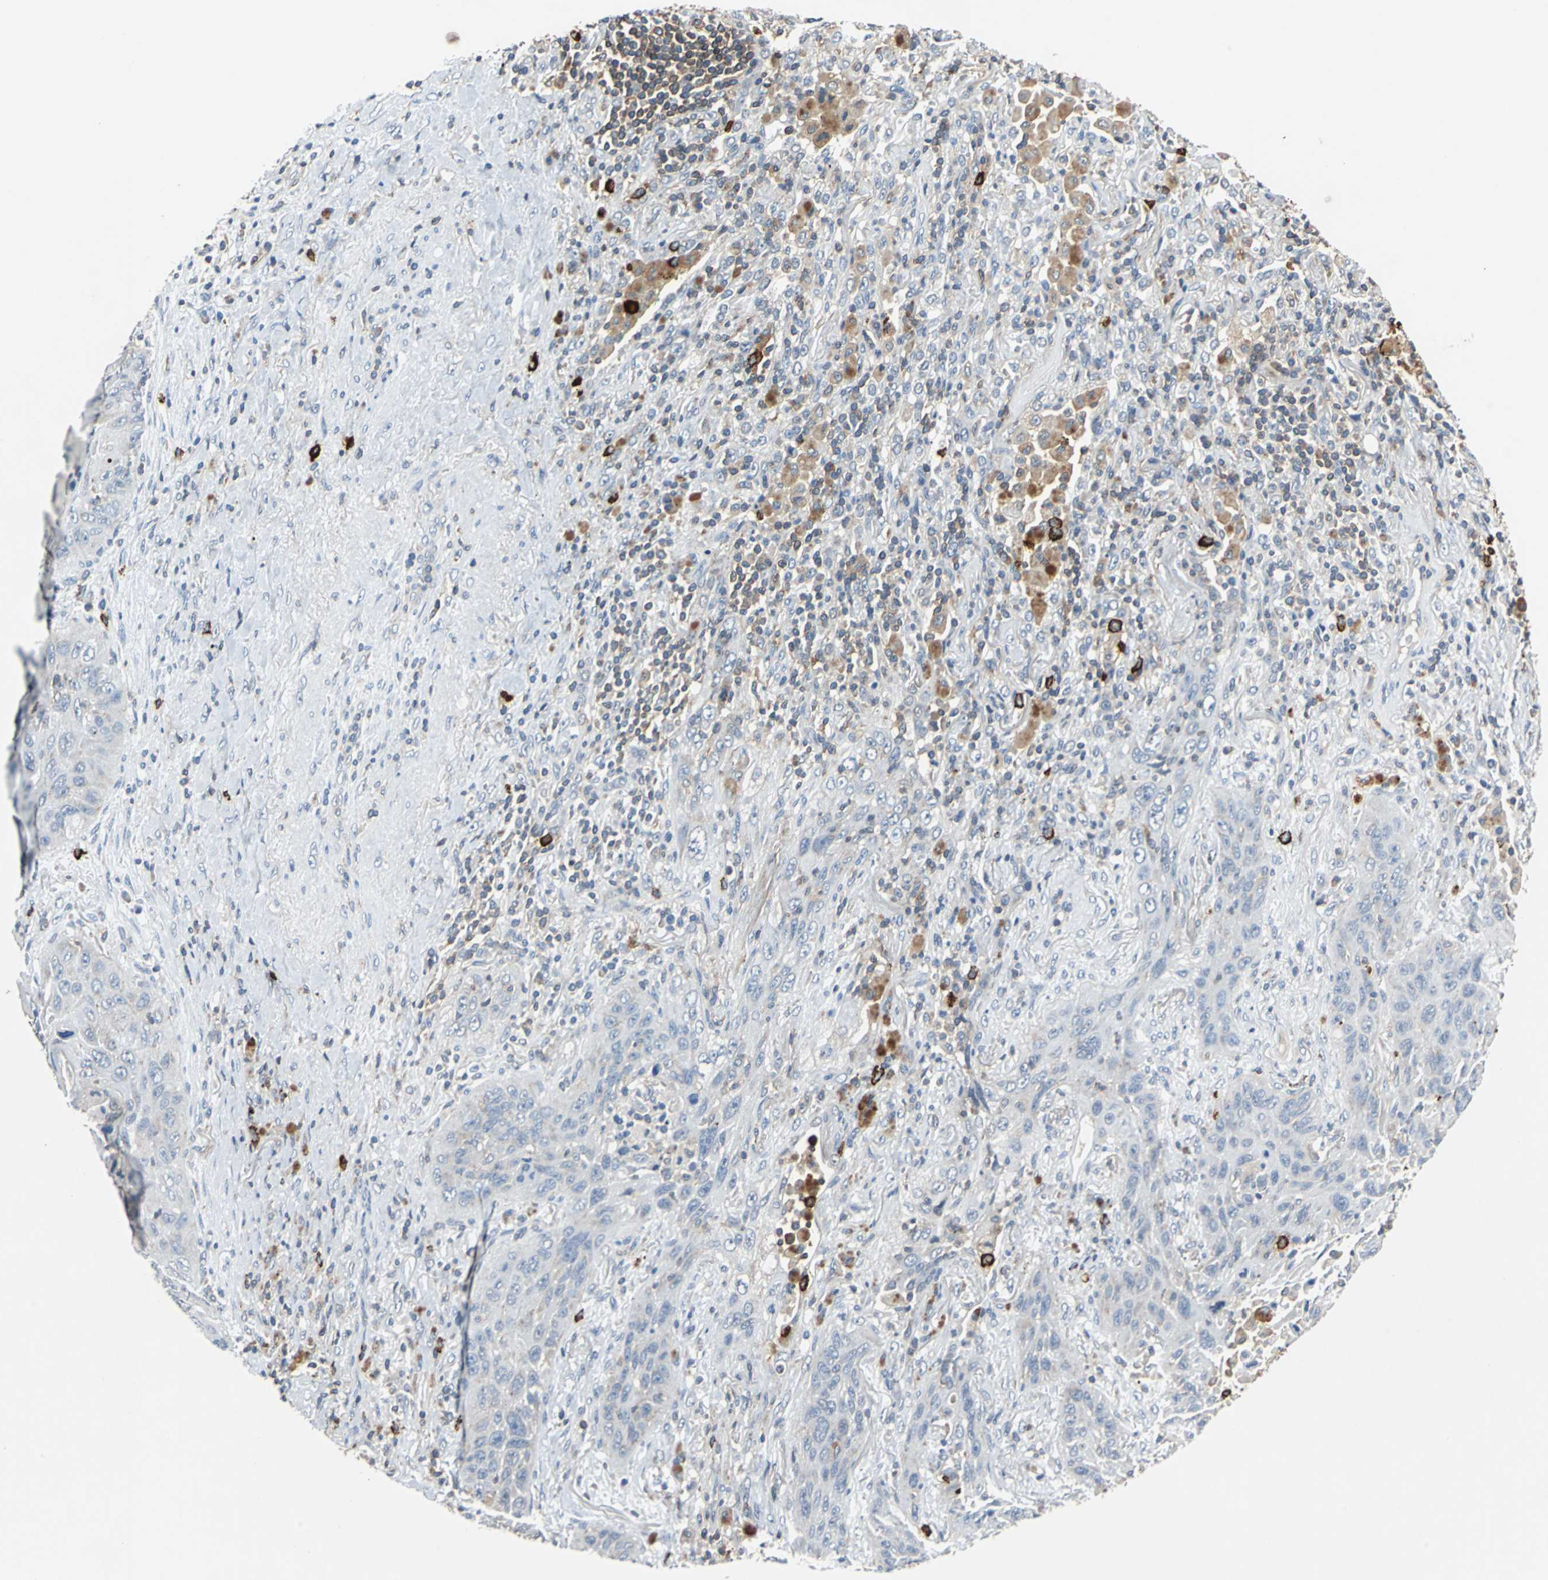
{"staining": {"intensity": "negative", "quantity": "none", "location": "none"}, "tissue": "lung cancer", "cell_type": "Tumor cells", "image_type": "cancer", "snomed": [{"axis": "morphology", "description": "Squamous cell carcinoma, NOS"}, {"axis": "topography", "description": "Lung"}], "caption": "IHC of human lung cancer (squamous cell carcinoma) demonstrates no expression in tumor cells.", "gene": "SLC19A2", "patient": {"sex": "female", "age": 67}}